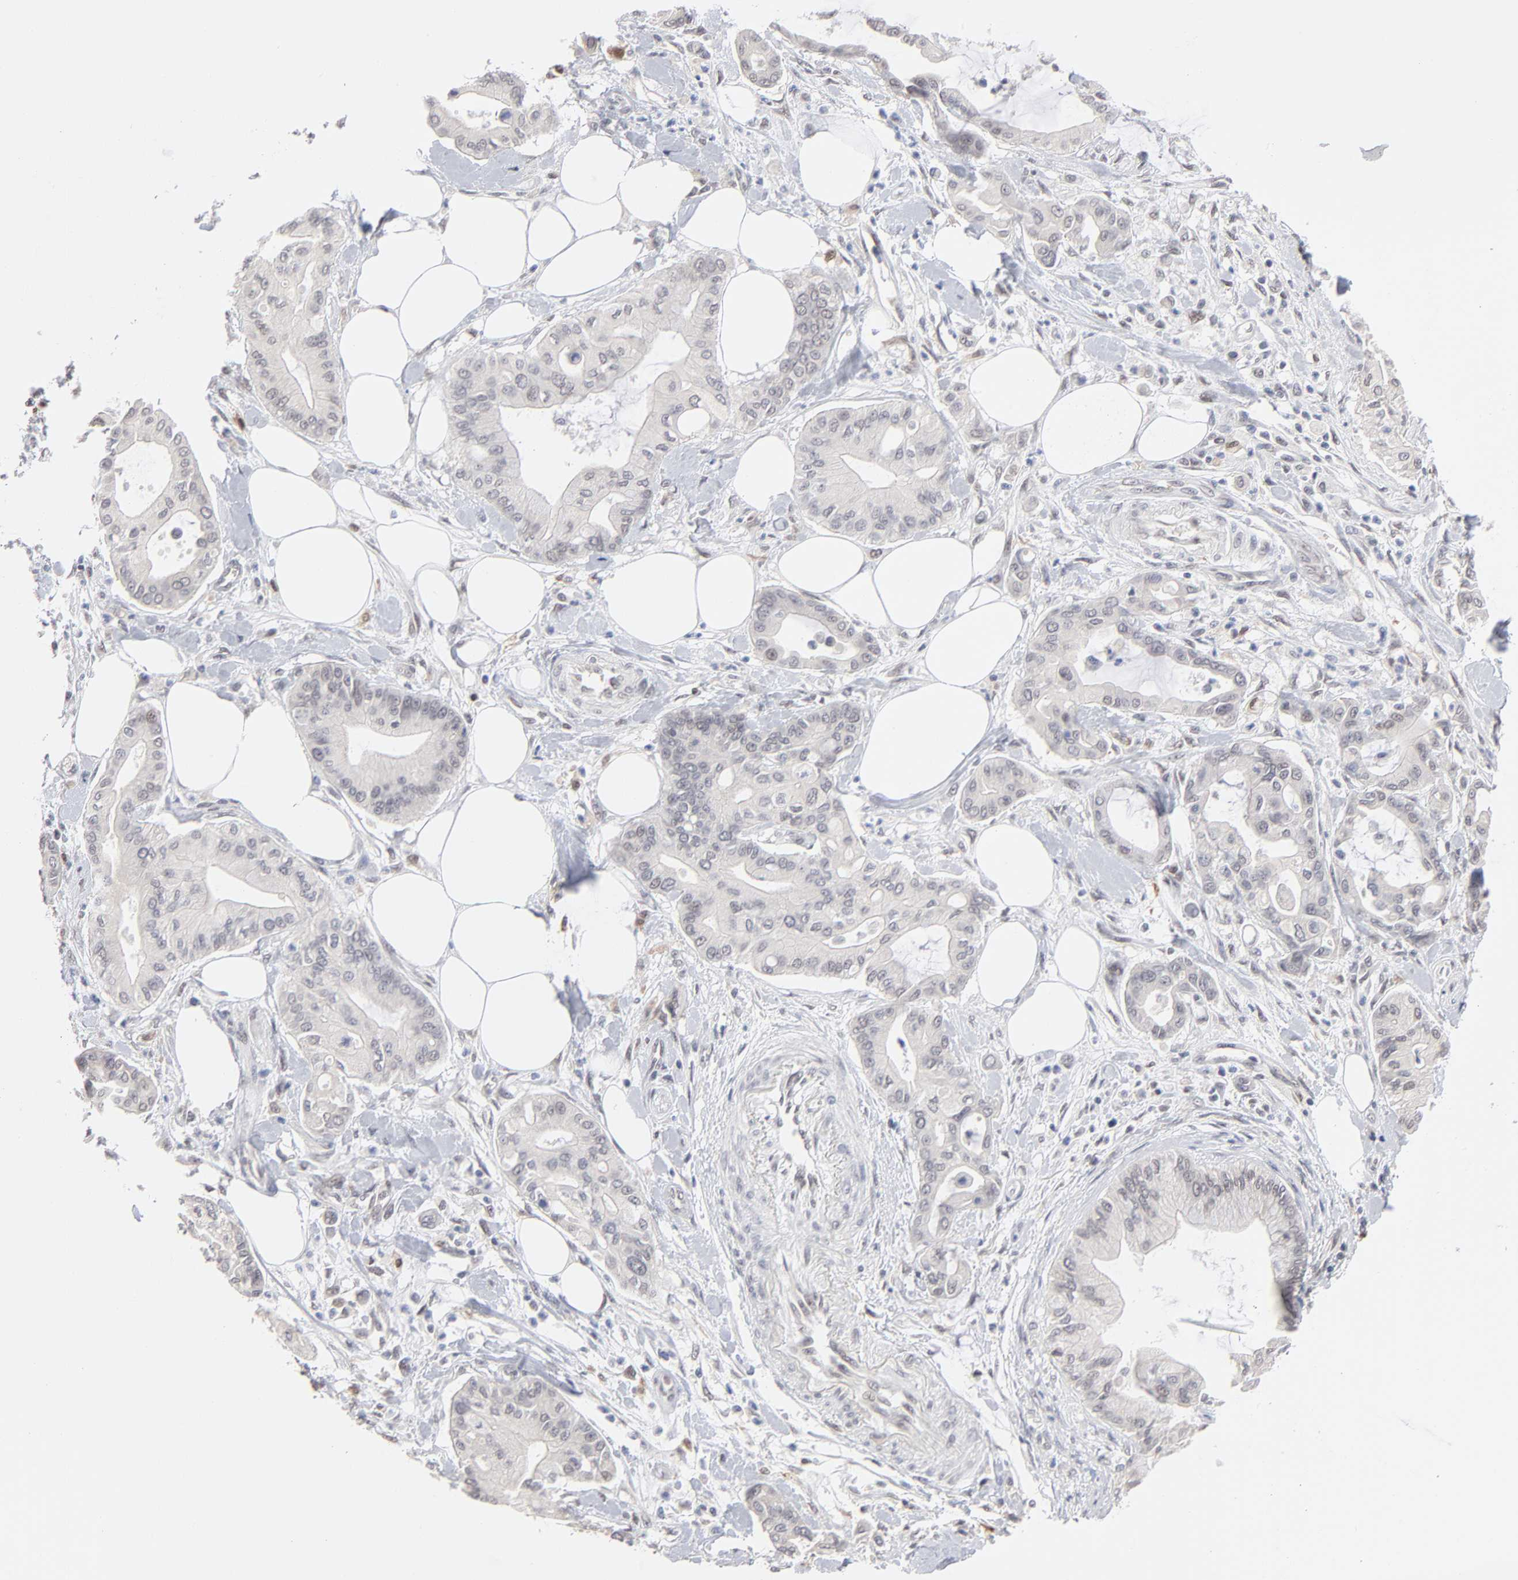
{"staining": {"intensity": "weak", "quantity": "<25%", "location": "nuclear"}, "tissue": "pancreatic cancer", "cell_type": "Tumor cells", "image_type": "cancer", "snomed": [{"axis": "morphology", "description": "Adenocarcinoma, NOS"}, {"axis": "morphology", "description": "Adenocarcinoma, metastatic, NOS"}, {"axis": "topography", "description": "Lymph node"}, {"axis": "topography", "description": "Pancreas"}, {"axis": "topography", "description": "Duodenum"}], "caption": "Tumor cells show no significant positivity in pancreatic adenocarcinoma. The staining was performed using DAB to visualize the protein expression in brown, while the nuclei were stained in blue with hematoxylin (Magnification: 20x).", "gene": "MBIP", "patient": {"sex": "female", "age": 64}}